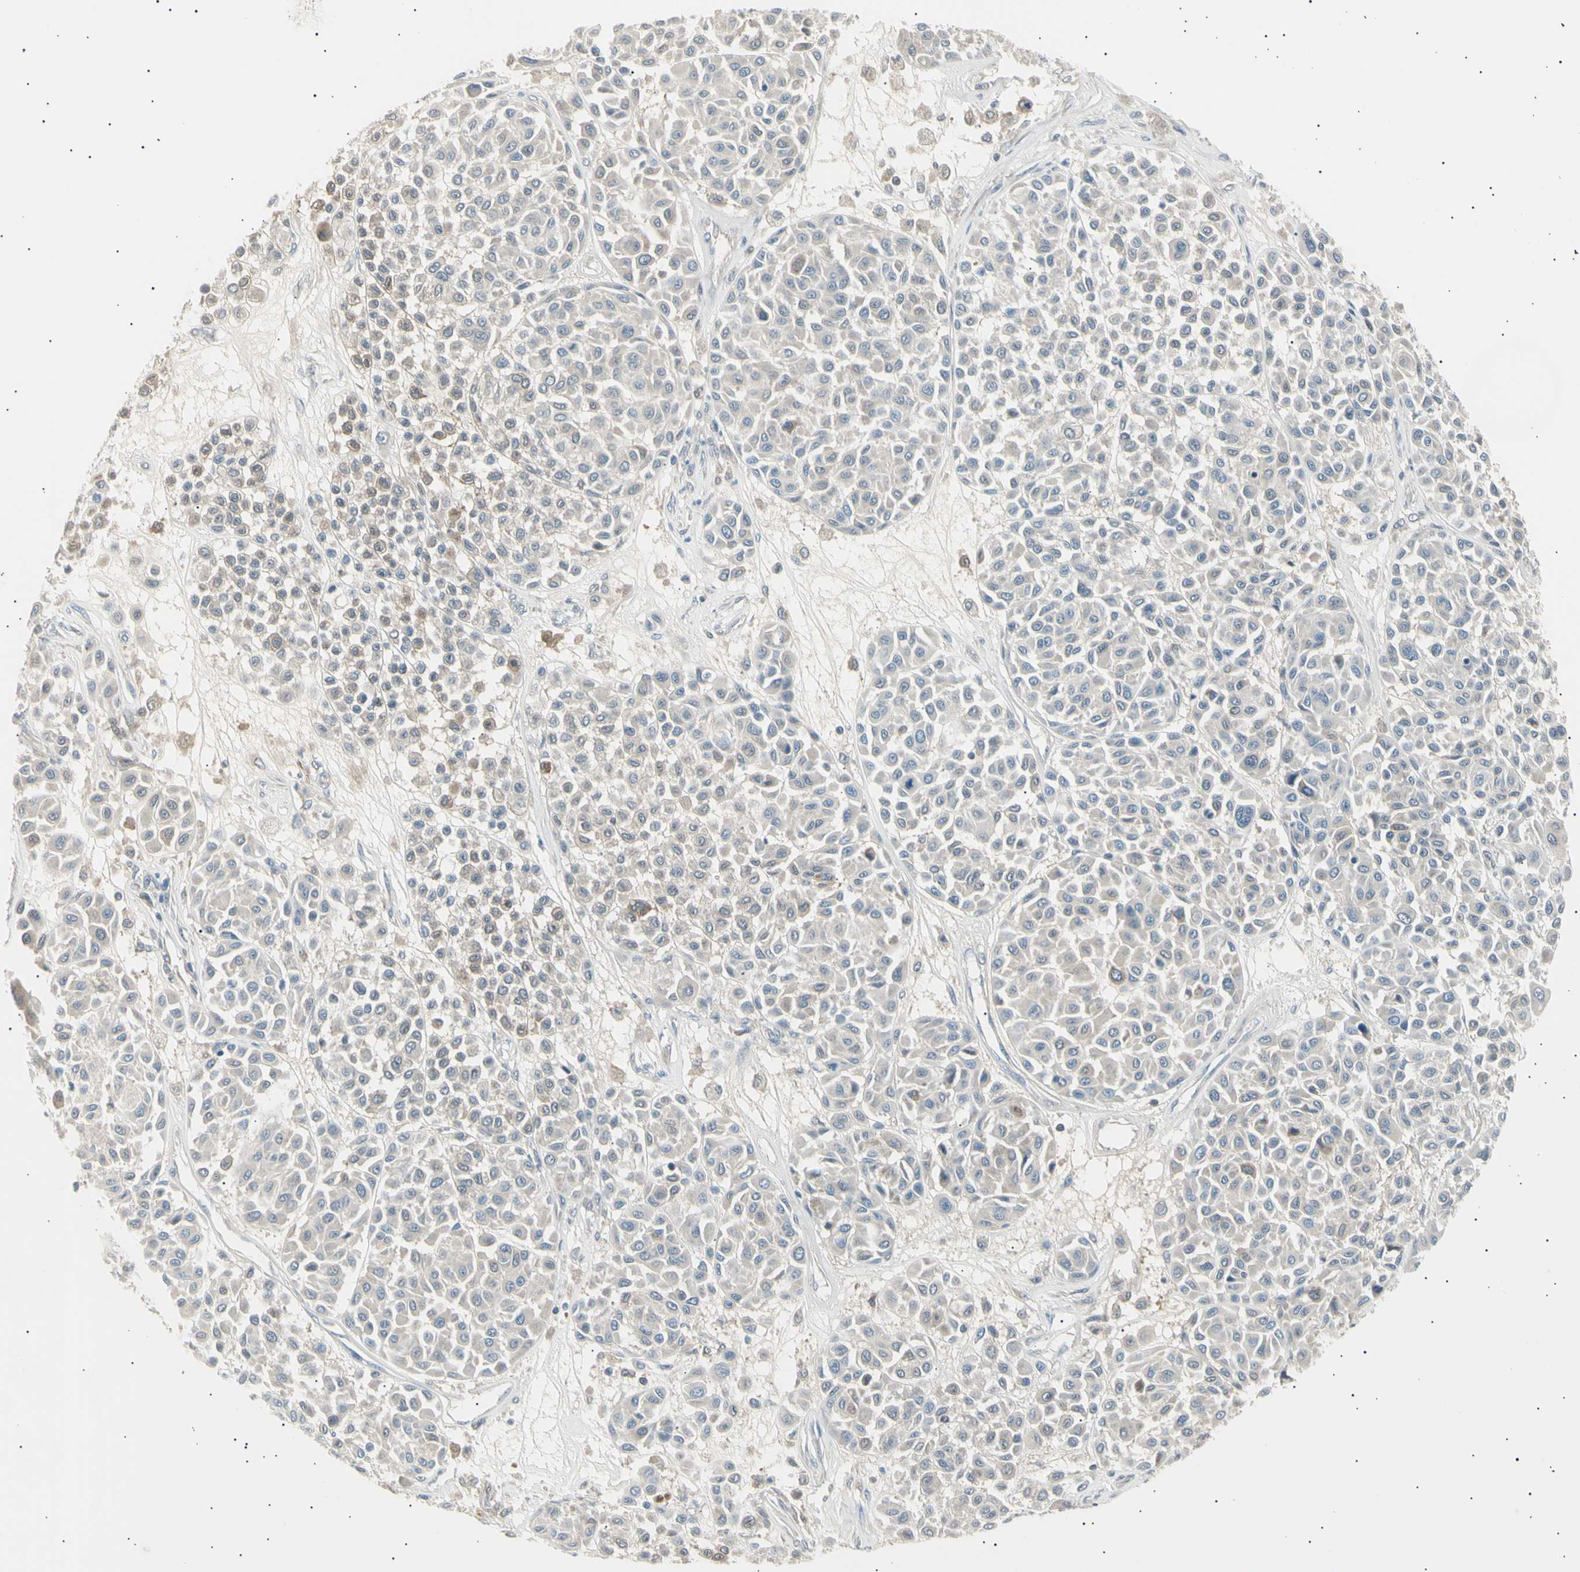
{"staining": {"intensity": "weak", "quantity": "25%-75%", "location": "cytoplasmic/membranous"}, "tissue": "melanoma", "cell_type": "Tumor cells", "image_type": "cancer", "snomed": [{"axis": "morphology", "description": "Malignant melanoma, Metastatic site"}, {"axis": "topography", "description": "Soft tissue"}], "caption": "Melanoma stained with DAB (3,3'-diaminobenzidine) IHC demonstrates low levels of weak cytoplasmic/membranous staining in approximately 25%-75% of tumor cells. The staining was performed using DAB (3,3'-diaminobenzidine) to visualize the protein expression in brown, while the nuclei were stained in blue with hematoxylin (Magnification: 20x).", "gene": "LHPP", "patient": {"sex": "male", "age": 41}}